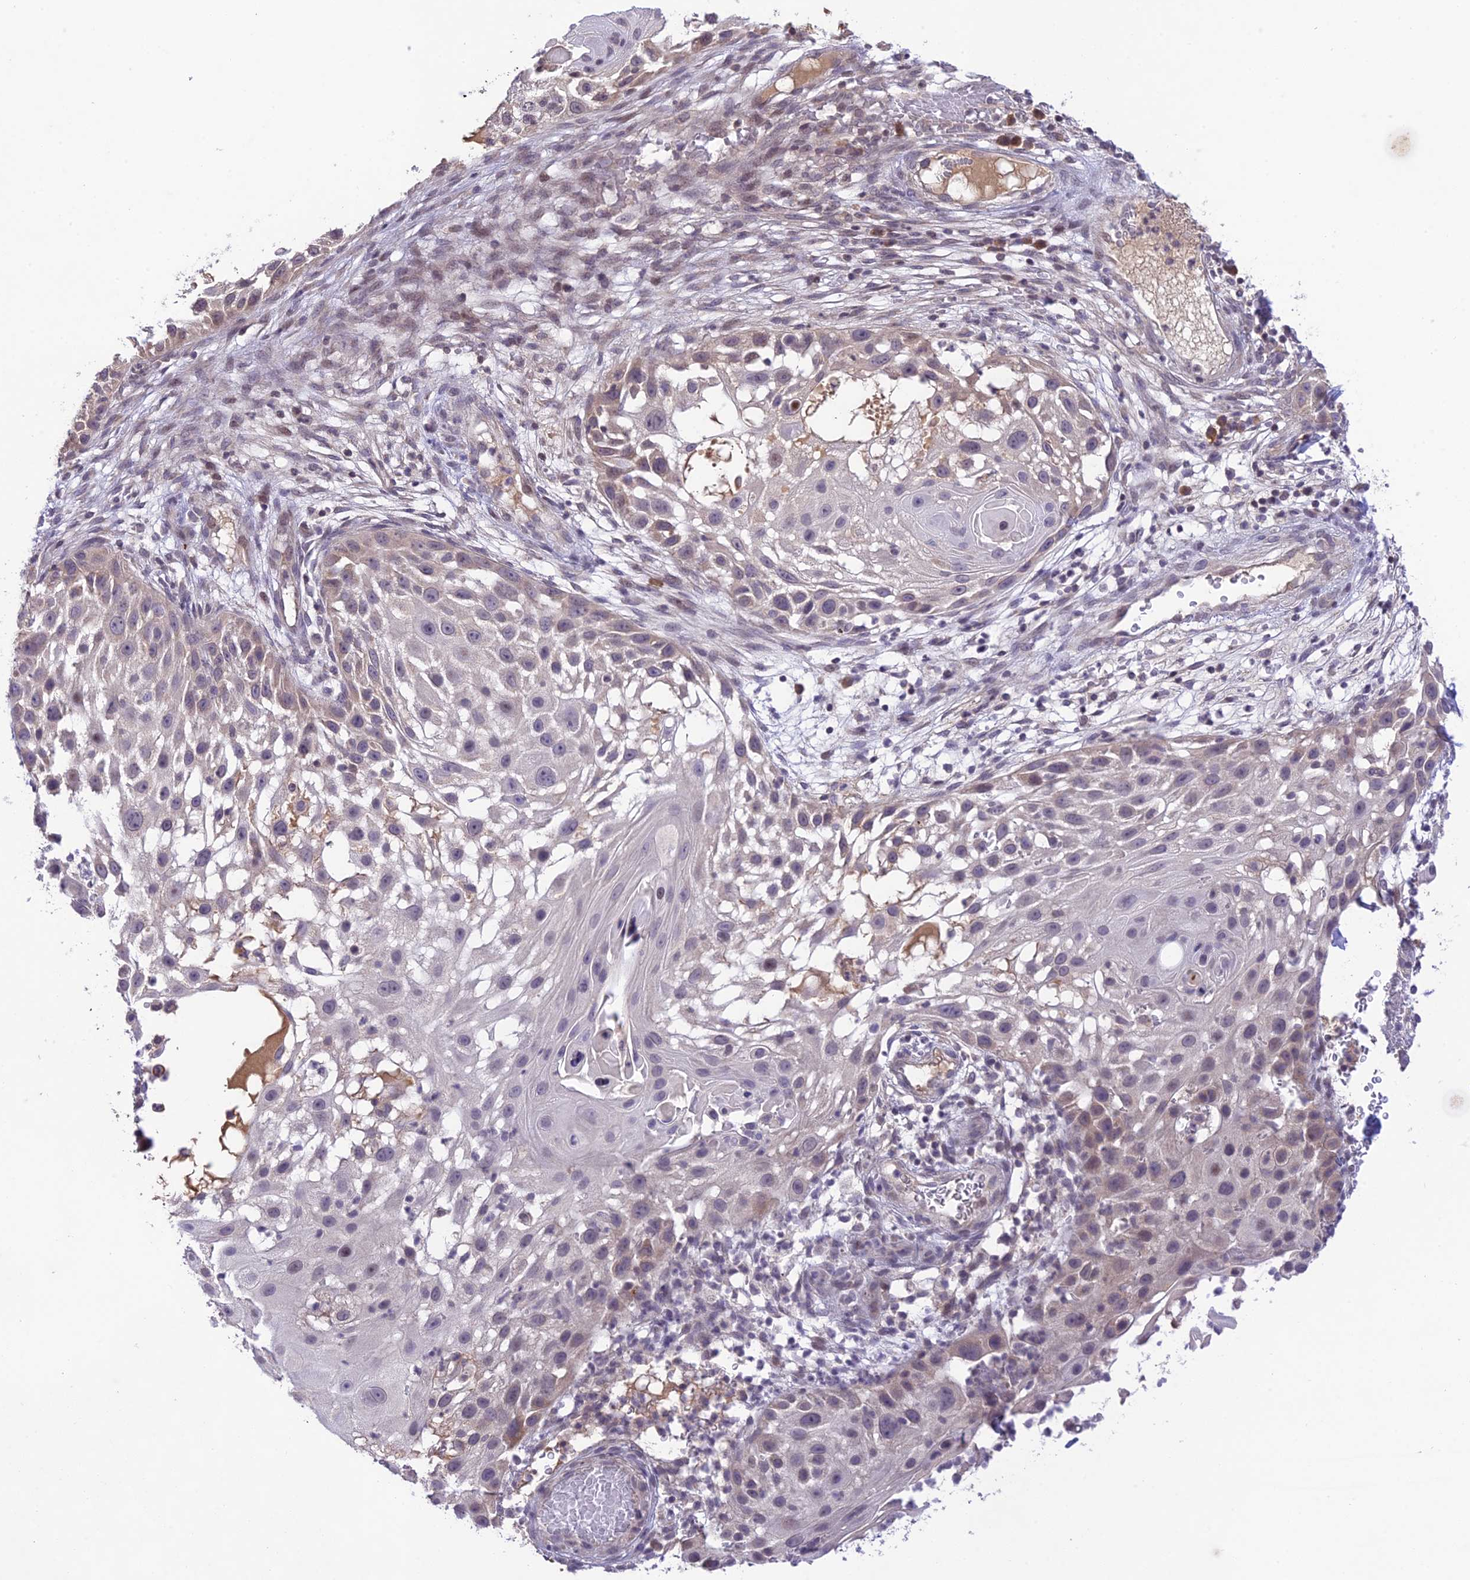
{"staining": {"intensity": "weak", "quantity": "<25%", "location": "cytoplasmic/membranous"}, "tissue": "skin cancer", "cell_type": "Tumor cells", "image_type": "cancer", "snomed": [{"axis": "morphology", "description": "Squamous cell carcinoma, NOS"}, {"axis": "topography", "description": "Skin"}], "caption": "Immunohistochemistry (IHC) histopathology image of skin squamous cell carcinoma stained for a protein (brown), which reveals no positivity in tumor cells.", "gene": "TEKT1", "patient": {"sex": "female", "age": 44}}